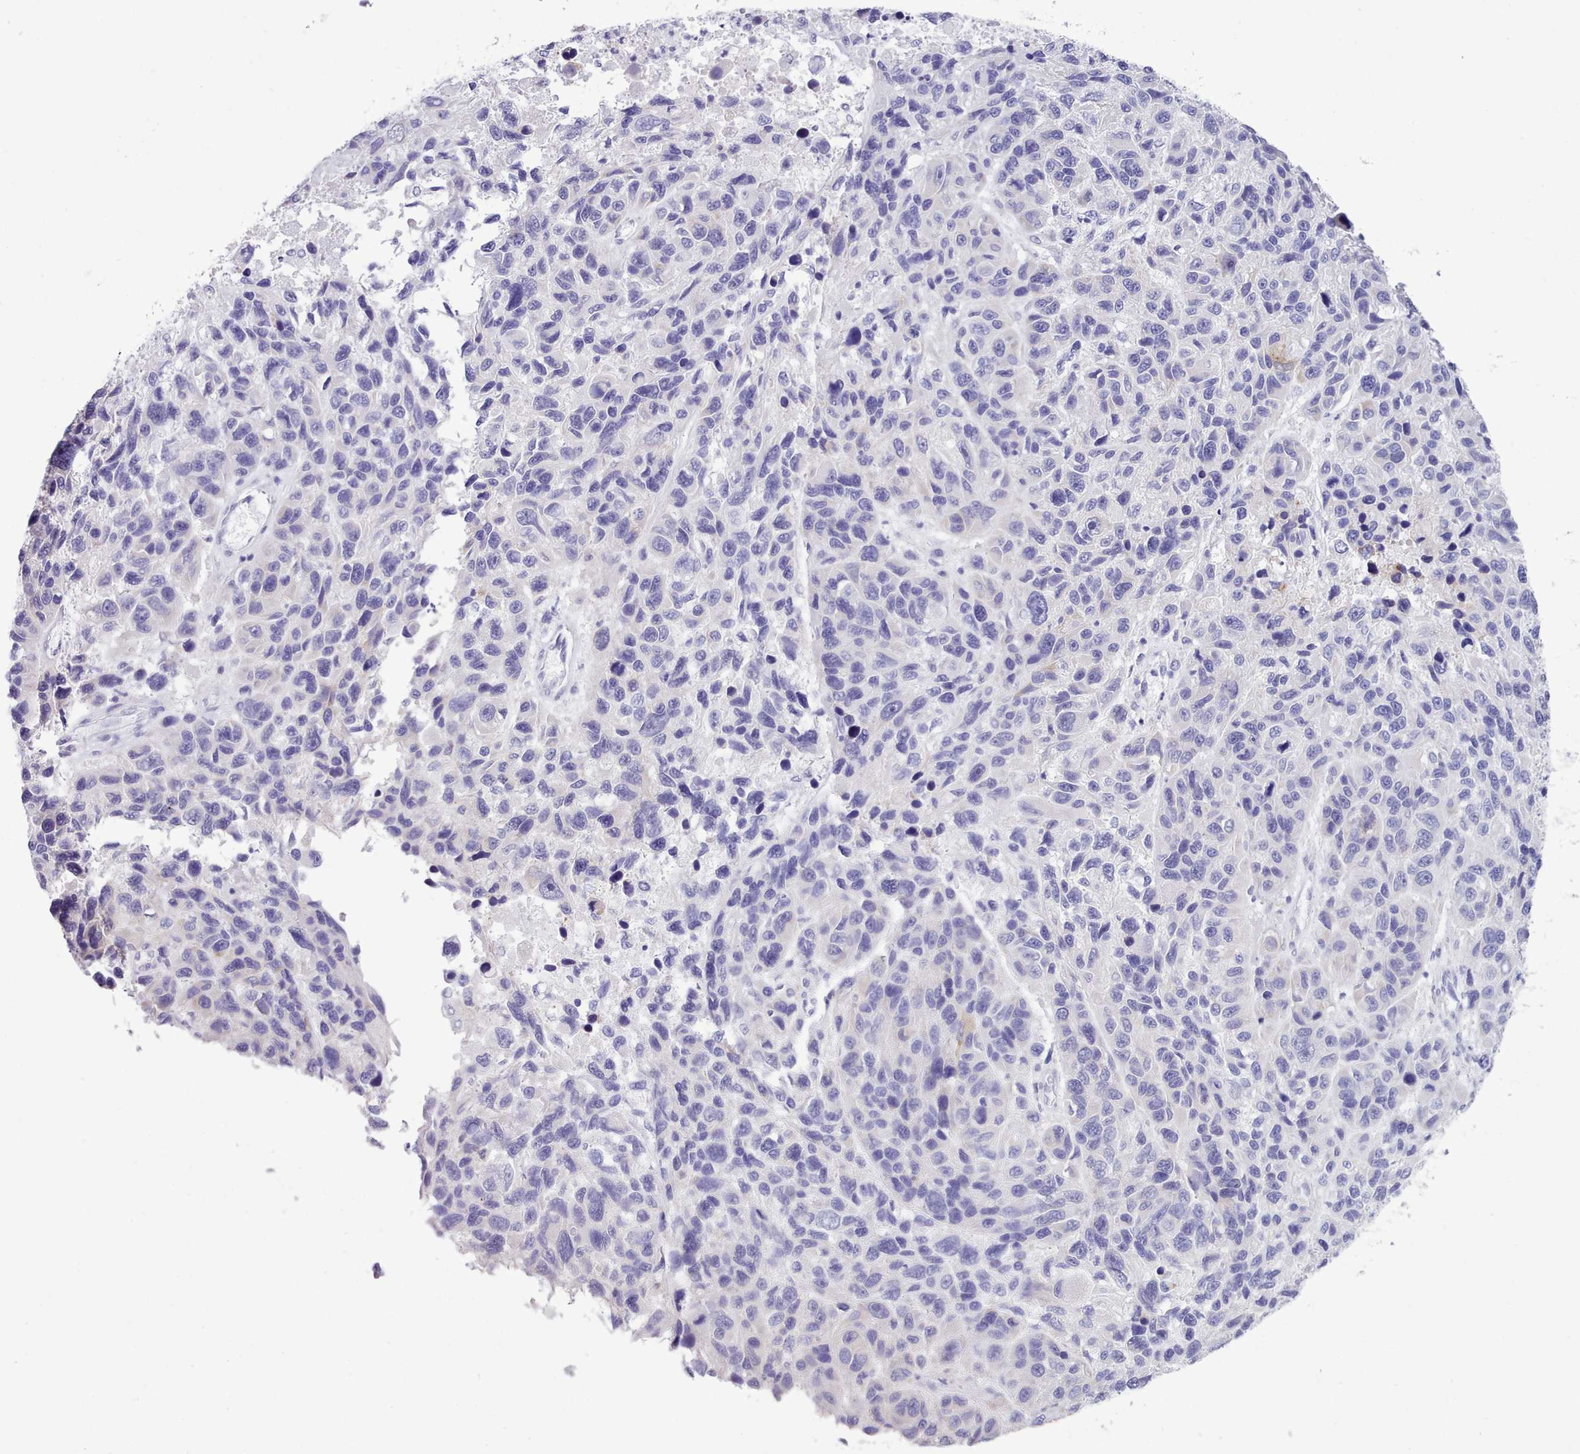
{"staining": {"intensity": "negative", "quantity": "none", "location": "none"}, "tissue": "melanoma", "cell_type": "Tumor cells", "image_type": "cancer", "snomed": [{"axis": "morphology", "description": "Malignant melanoma, NOS"}, {"axis": "topography", "description": "Skin"}], "caption": "Immunohistochemistry image of neoplastic tissue: melanoma stained with DAB shows no significant protein staining in tumor cells.", "gene": "TMEM253", "patient": {"sex": "male", "age": 53}}